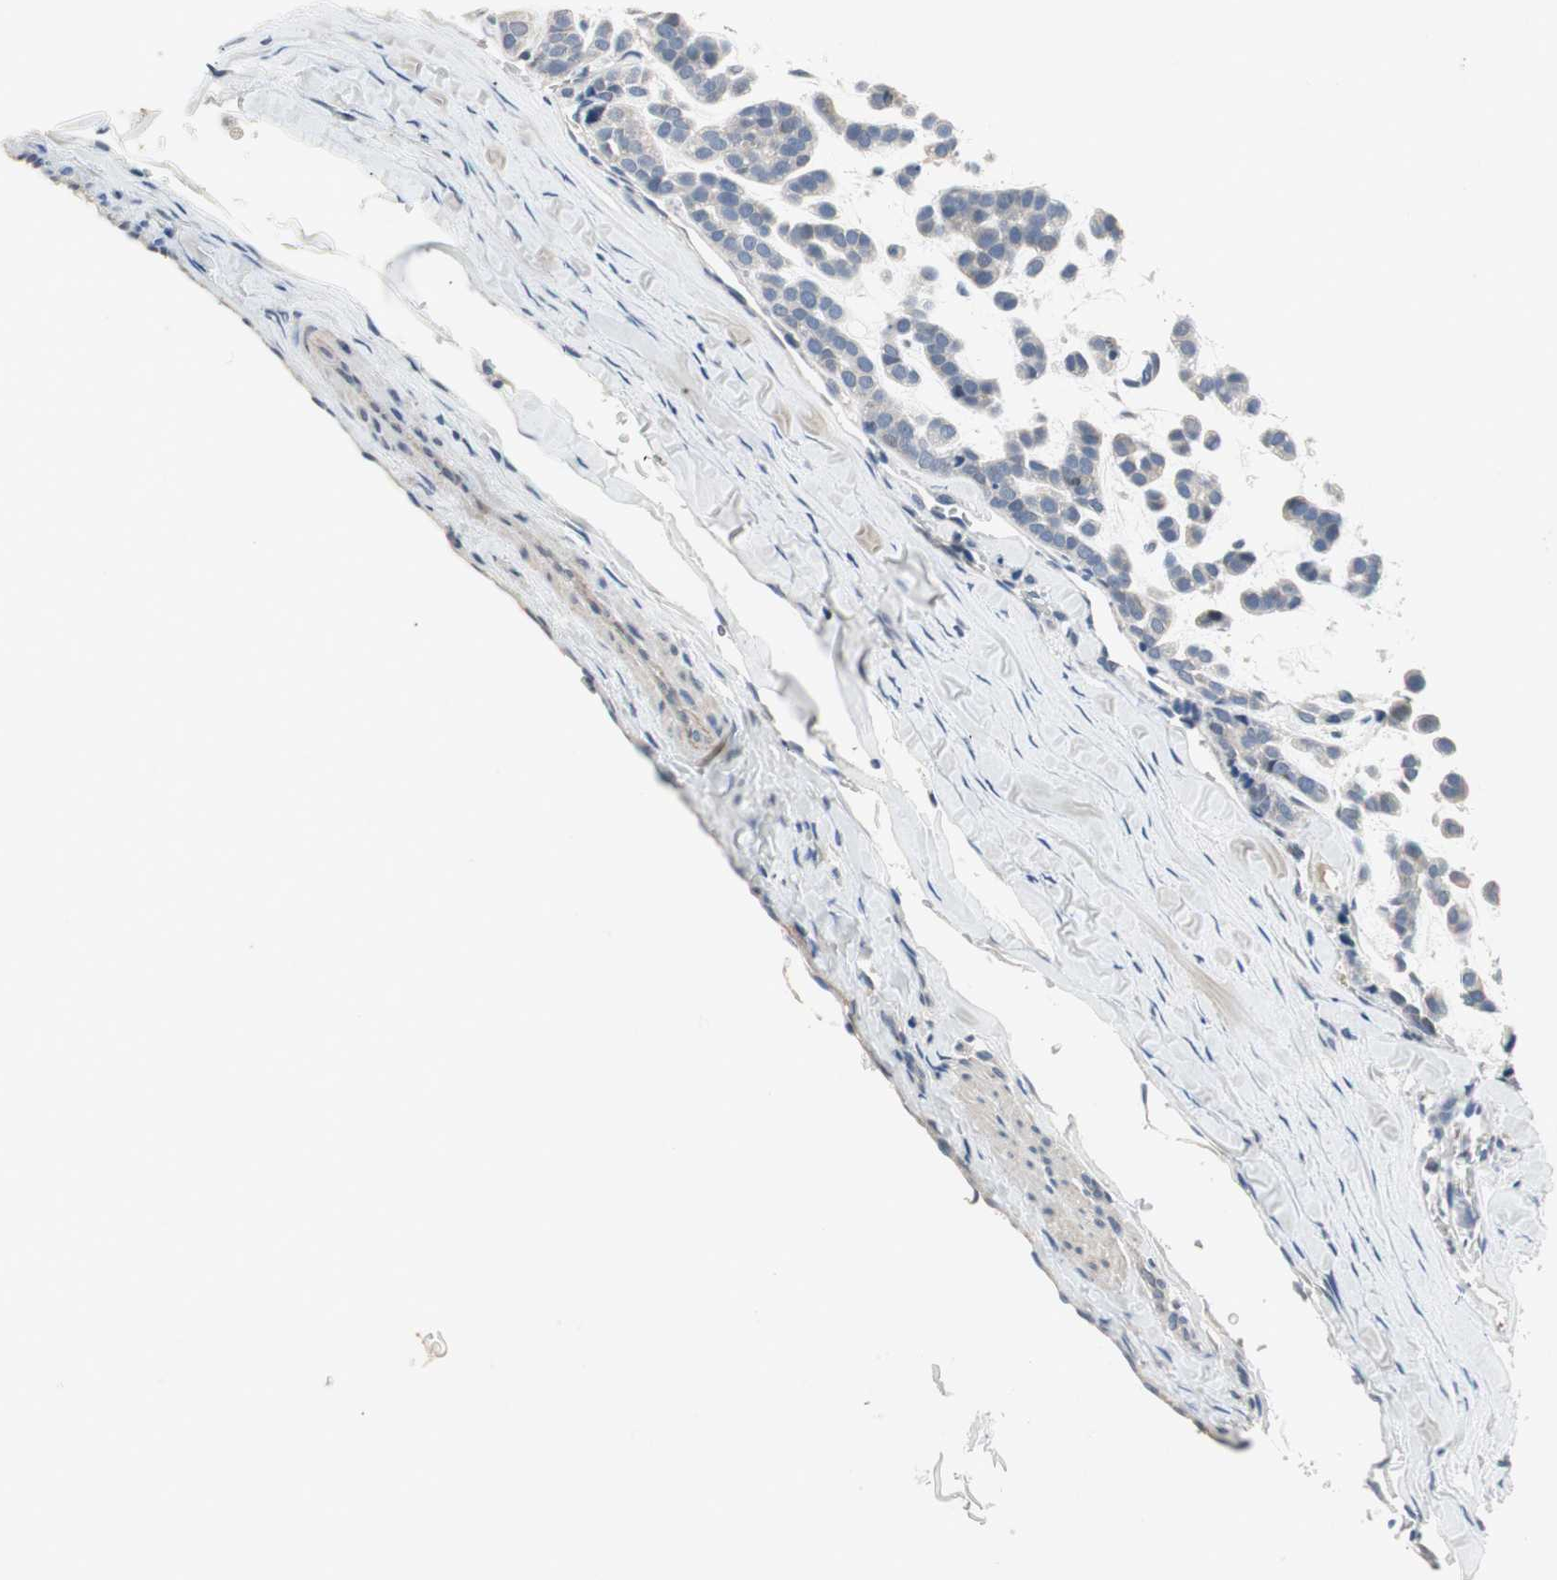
{"staining": {"intensity": "negative", "quantity": "none", "location": "none"}, "tissue": "head and neck cancer", "cell_type": "Tumor cells", "image_type": "cancer", "snomed": [{"axis": "morphology", "description": "Adenocarcinoma, NOS"}, {"axis": "morphology", "description": "Adenoma, NOS"}, {"axis": "topography", "description": "Head-Neck"}], "caption": "Protein analysis of head and neck cancer demonstrates no significant staining in tumor cells. Nuclei are stained in blue.", "gene": "ALPL", "patient": {"sex": "female", "age": 55}}